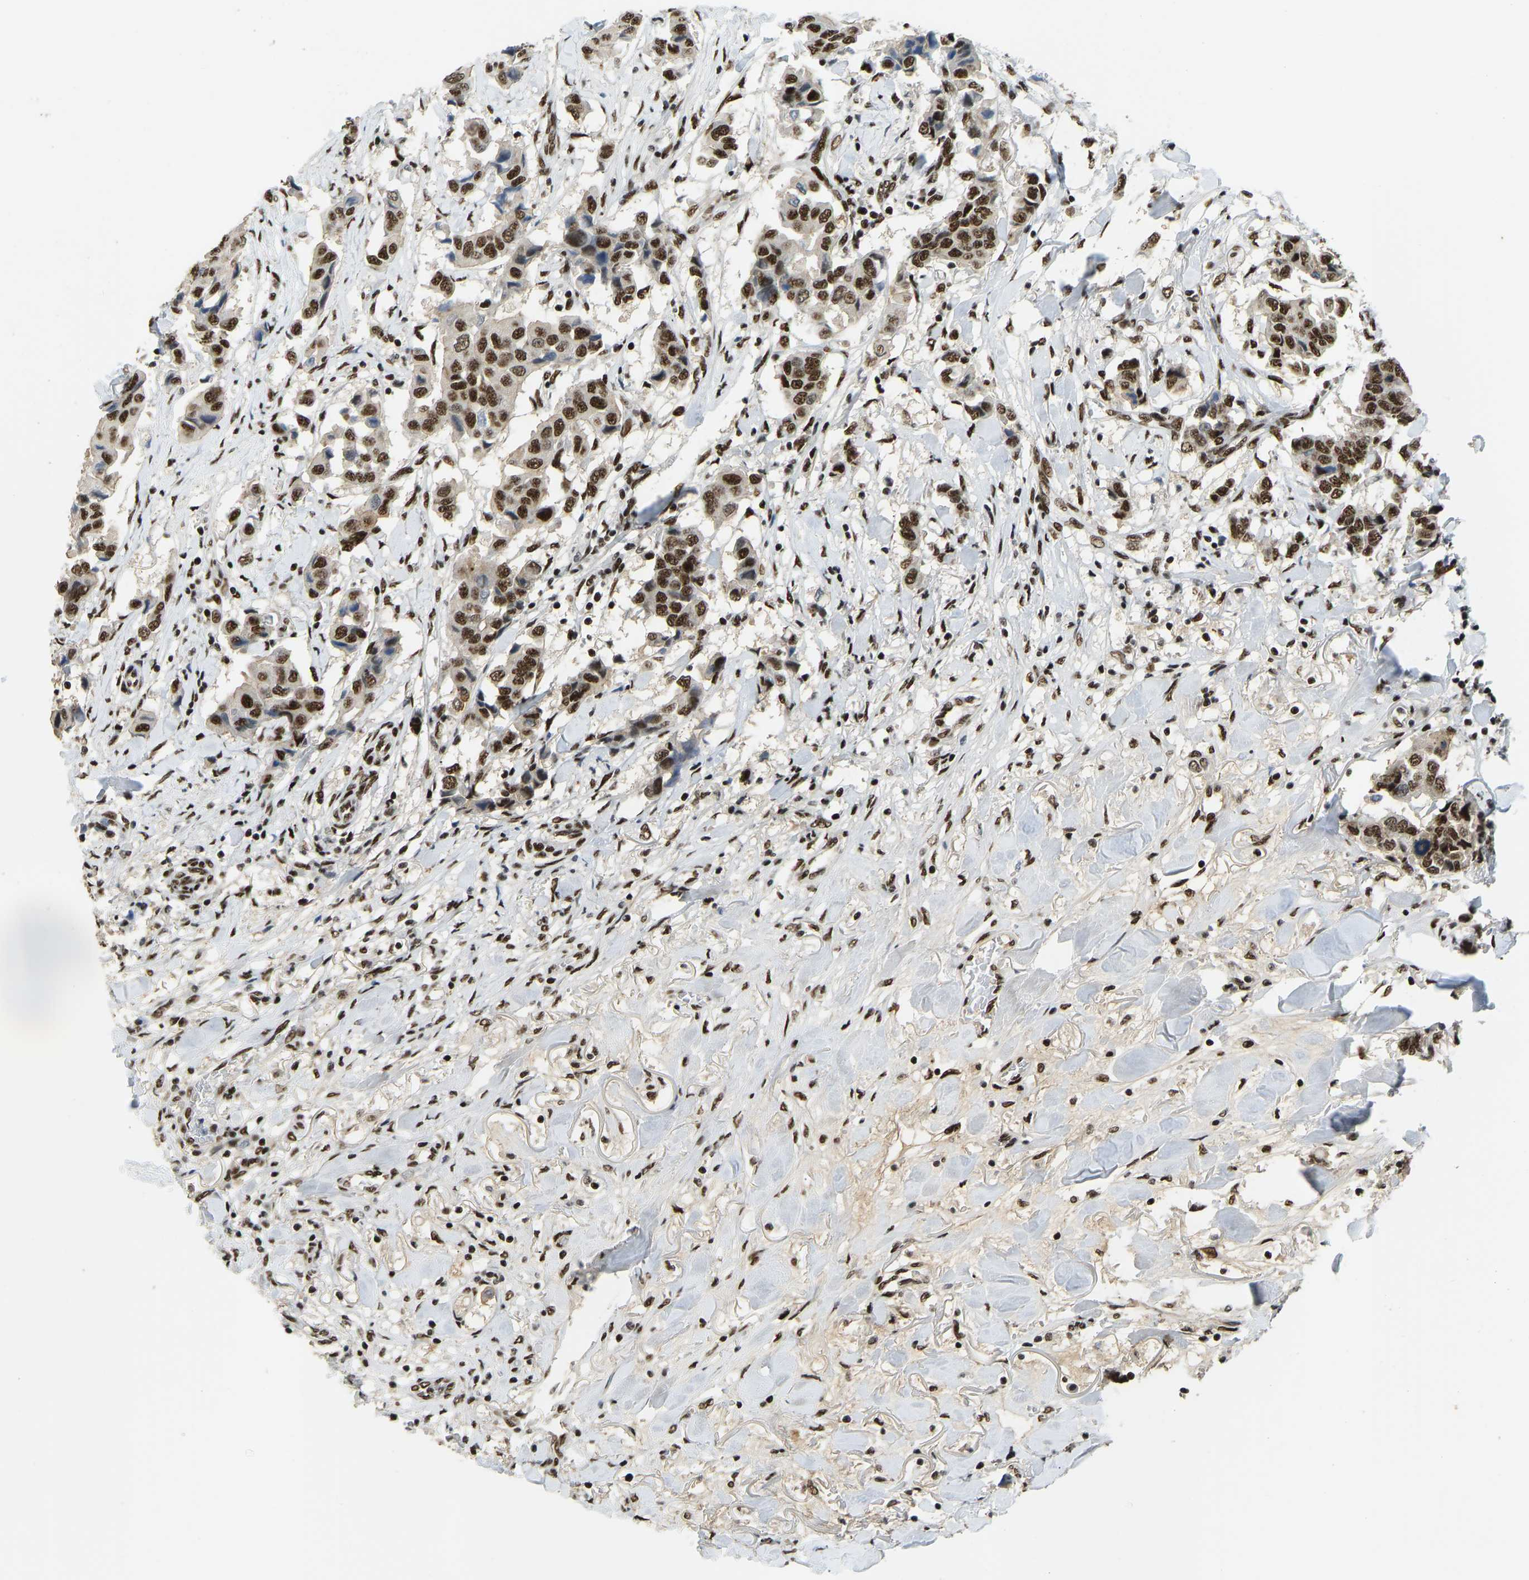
{"staining": {"intensity": "strong", "quantity": ">75%", "location": "nuclear"}, "tissue": "breast cancer", "cell_type": "Tumor cells", "image_type": "cancer", "snomed": [{"axis": "morphology", "description": "Duct carcinoma"}, {"axis": "topography", "description": "Breast"}], "caption": "The micrograph demonstrates staining of breast cancer, revealing strong nuclear protein expression (brown color) within tumor cells.", "gene": "FOXK1", "patient": {"sex": "female", "age": 80}}